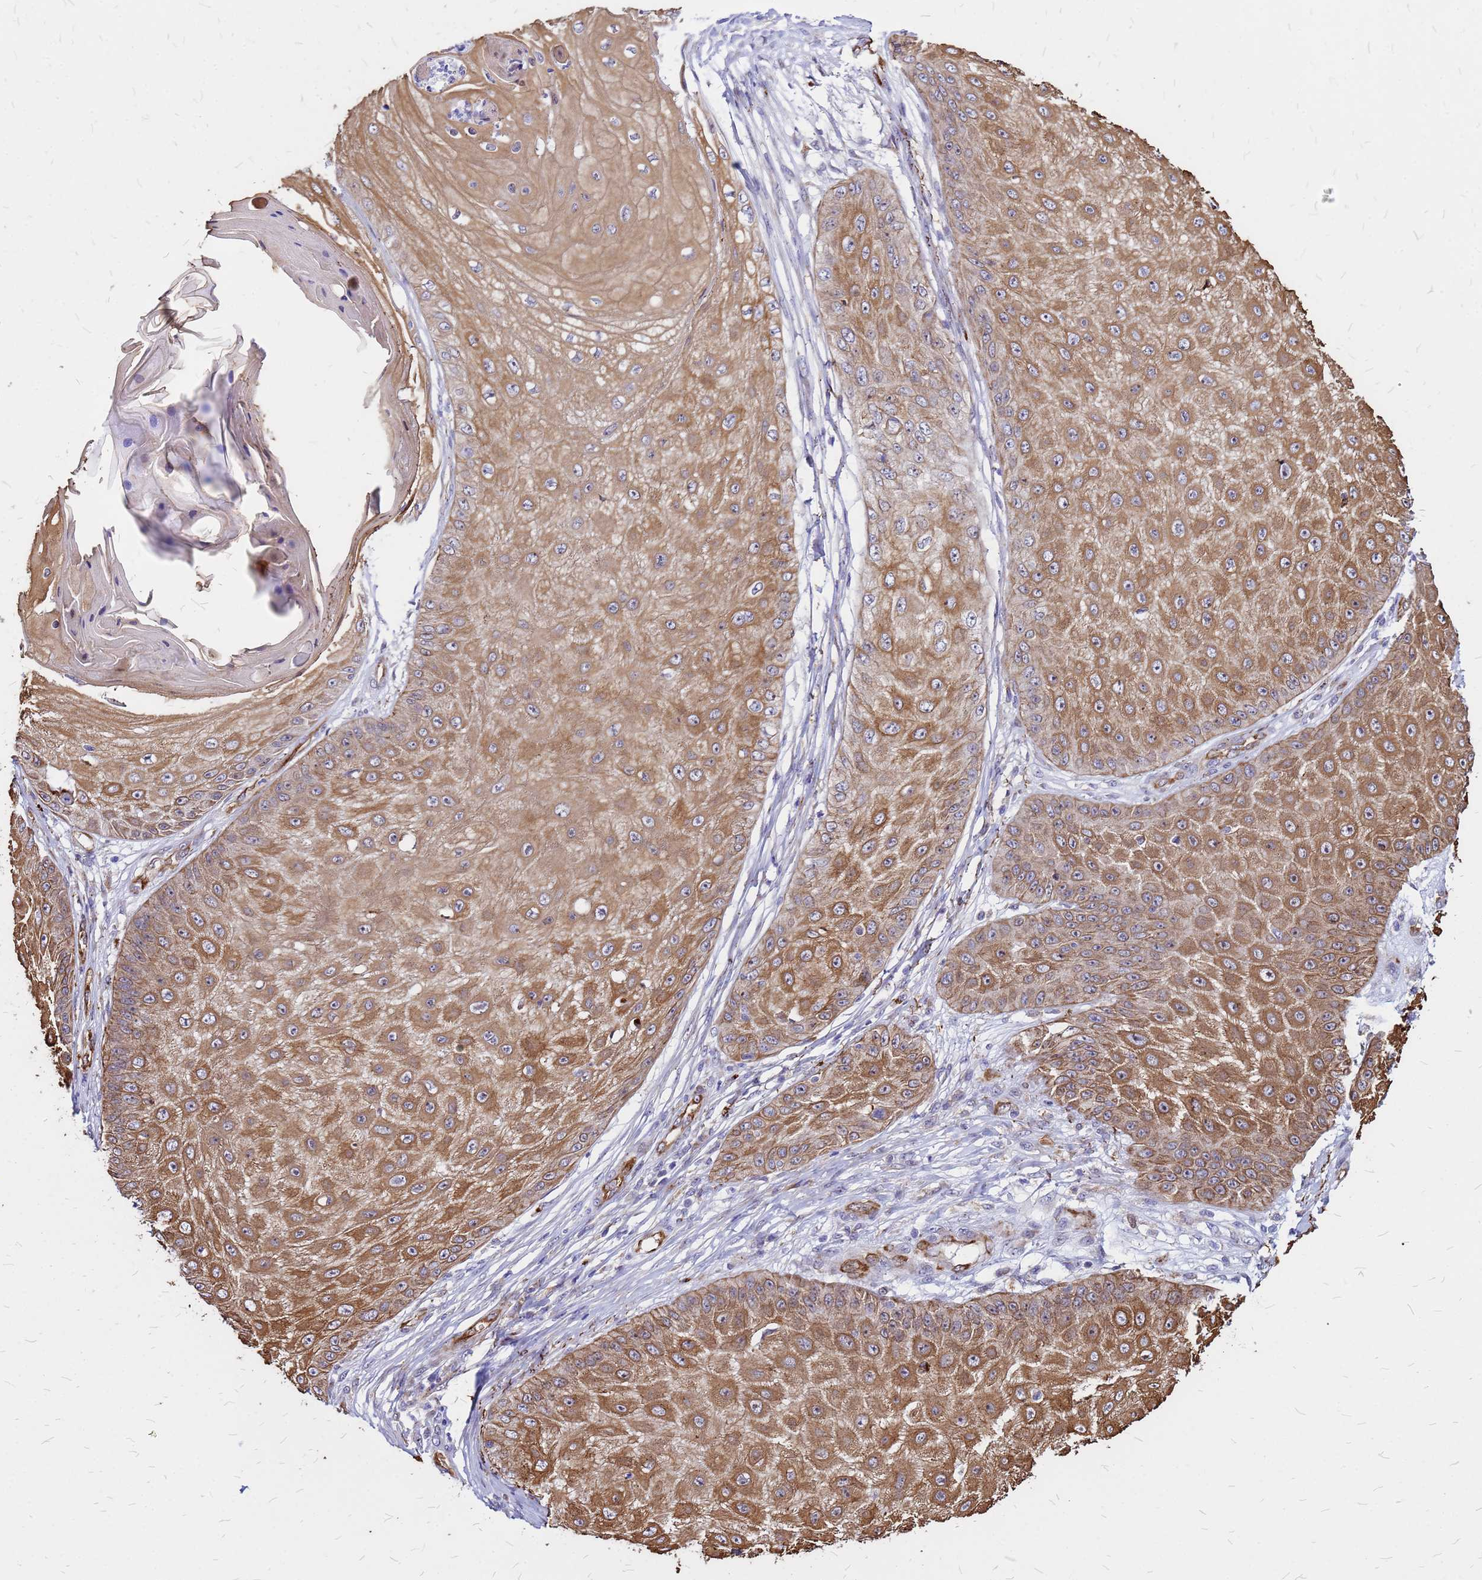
{"staining": {"intensity": "moderate", "quantity": ">75%", "location": "cytoplasmic/membranous"}, "tissue": "skin cancer", "cell_type": "Tumor cells", "image_type": "cancer", "snomed": [{"axis": "morphology", "description": "Squamous cell carcinoma, NOS"}, {"axis": "topography", "description": "Skin"}], "caption": "A micrograph of human squamous cell carcinoma (skin) stained for a protein demonstrates moderate cytoplasmic/membranous brown staining in tumor cells.", "gene": "NOSTRIN", "patient": {"sex": "male", "age": 70}}